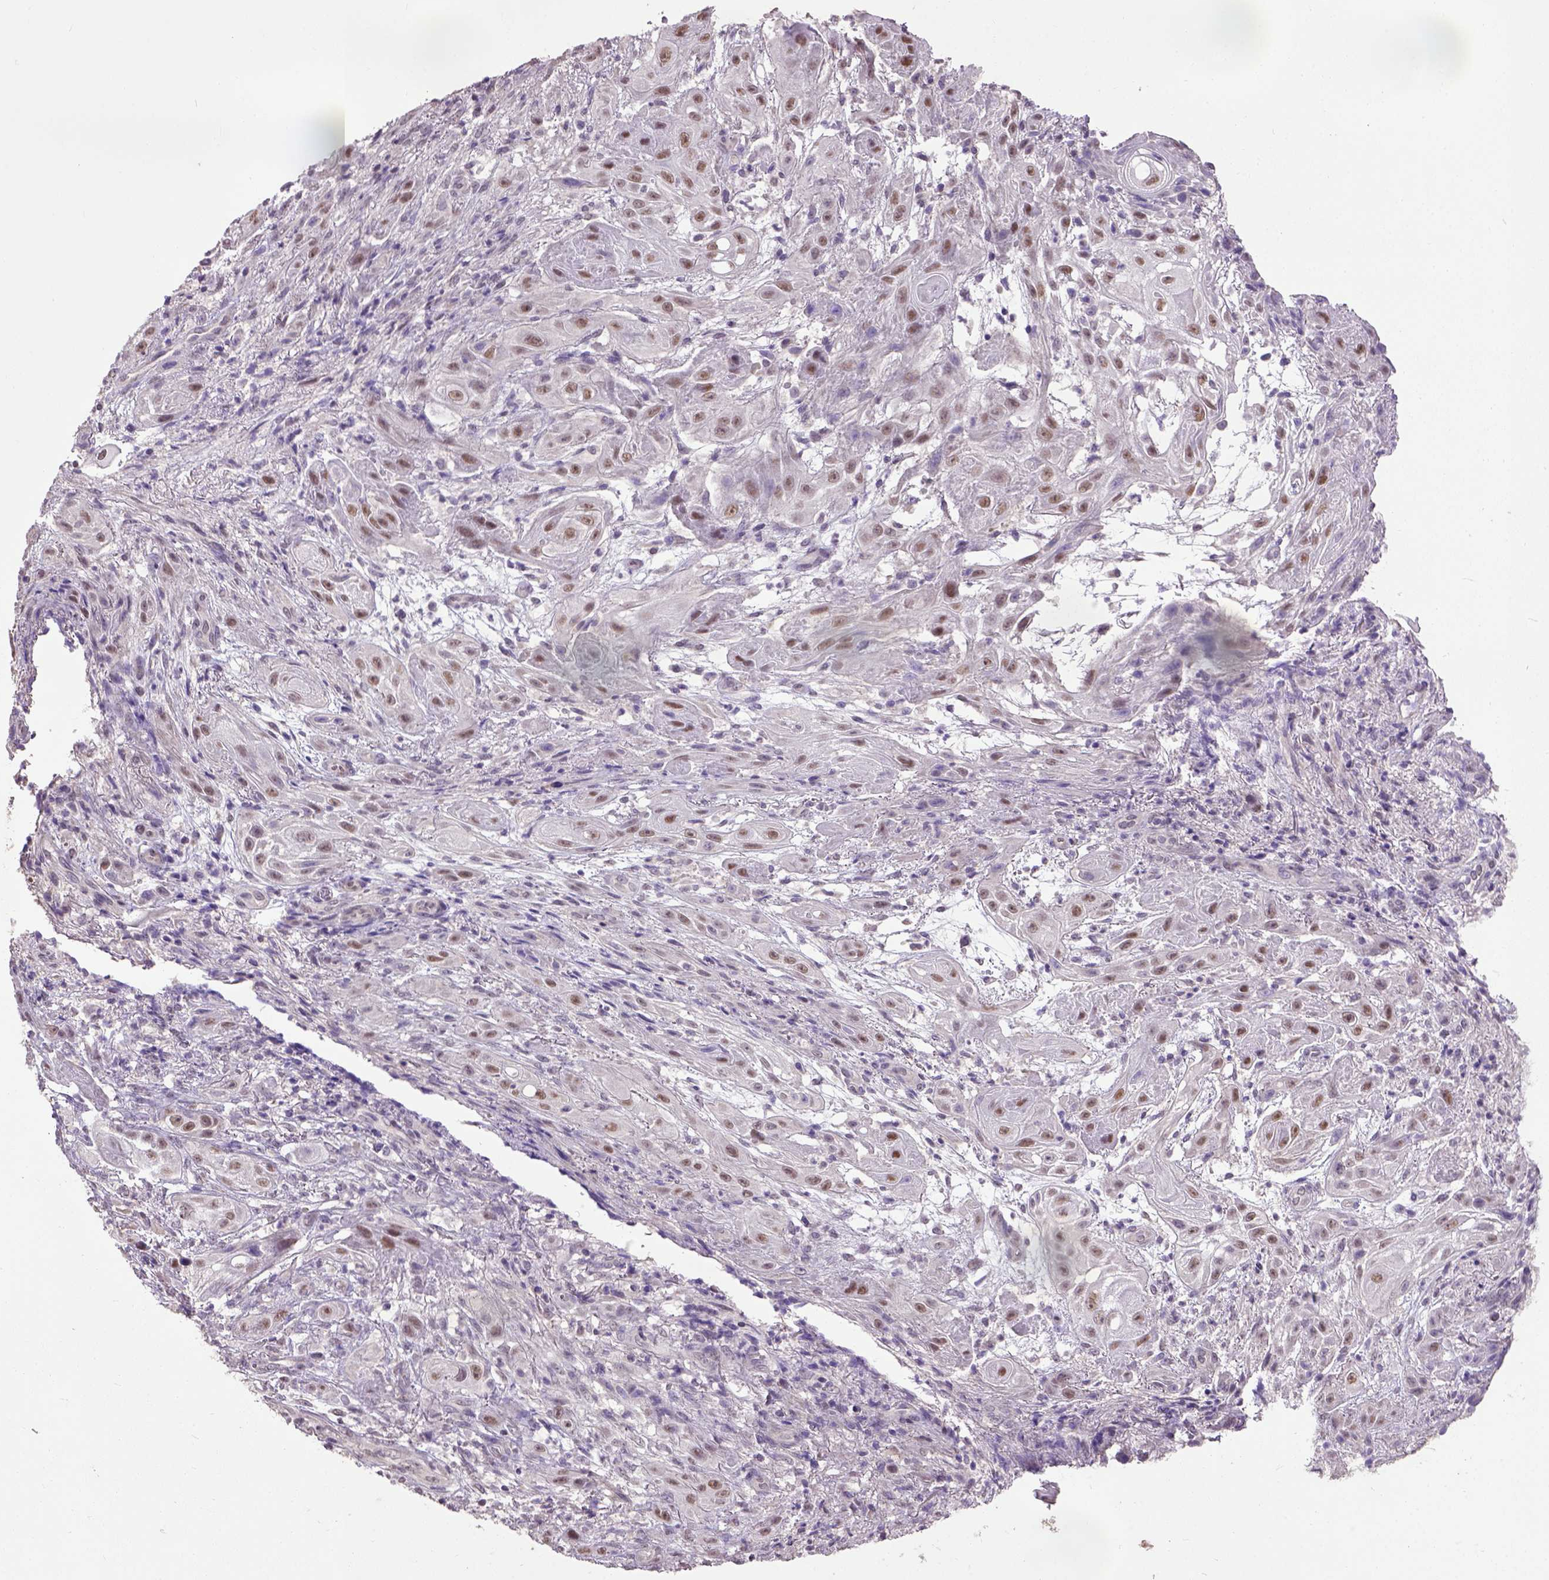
{"staining": {"intensity": "moderate", "quantity": ">75%", "location": "nuclear"}, "tissue": "skin cancer", "cell_type": "Tumor cells", "image_type": "cancer", "snomed": [{"axis": "morphology", "description": "Squamous cell carcinoma, NOS"}, {"axis": "topography", "description": "Skin"}], "caption": "Protein expression analysis of squamous cell carcinoma (skin) exhibits moderate nuclear staining in about >75% of tumor cells. Nuclei are stained in blue.", "gene": "UBA3", "patient": {"sex": "male", "age": 62}}